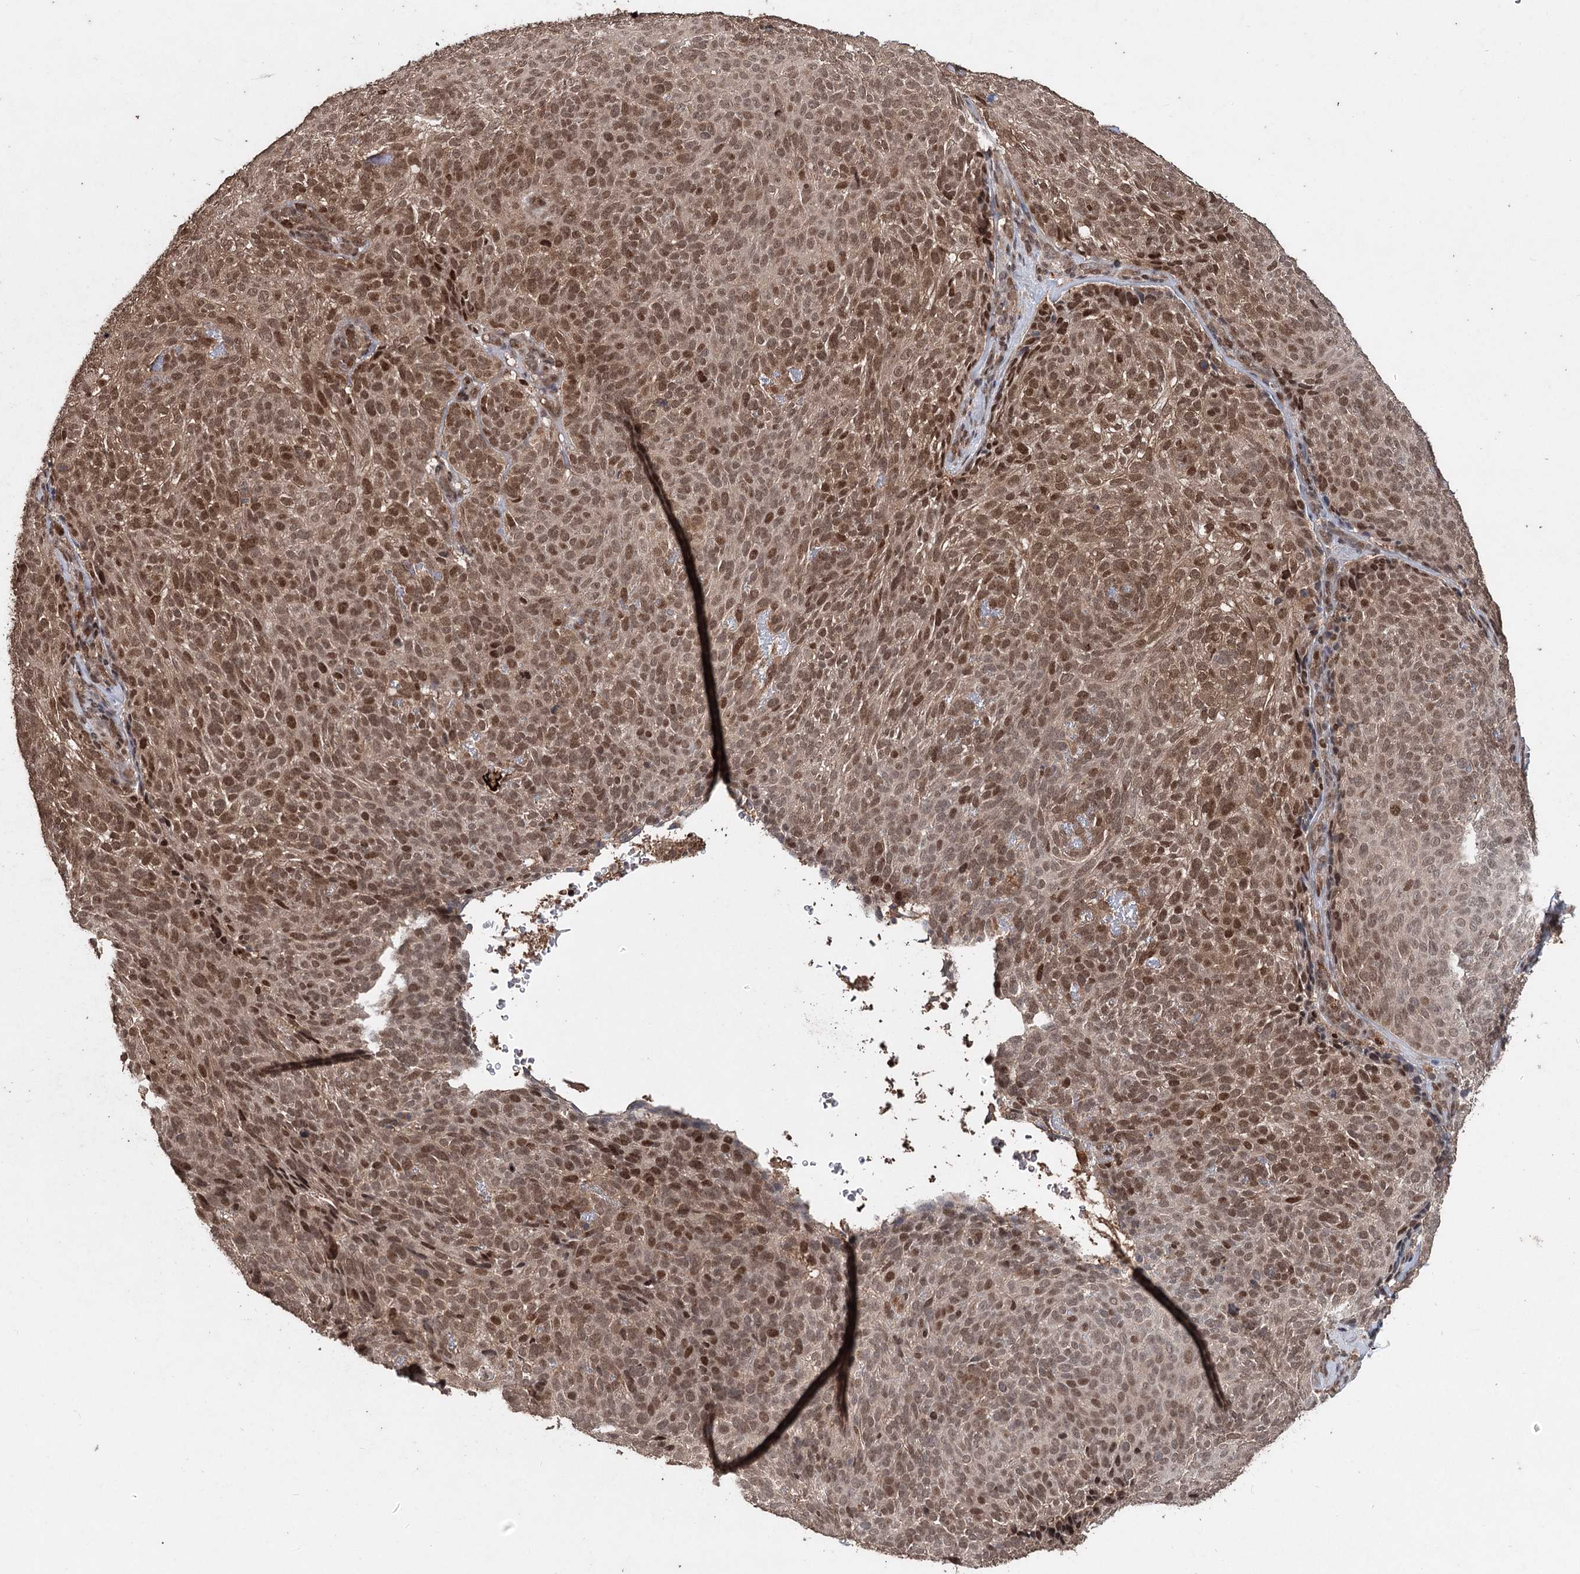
{"staining": {"intensity": "moderate", "quantity": ">75%", "location": "nuclear"}, "tissue": "skin cancer", "cell_type": "Tumor cells", "image_type": "cancer", "snomed": [{"axis": "morphology", "description": "Basal cell carcinoma"}, {"axis": "topography", "description": "Skin"}], "caption": "Human basal cell carcinoma (skin) stained with a brown dye reveals moderate nuclear positive positivity in about >75% of tumor cells.", "gene": "FBXO7", "patient": {"sex": "male", "age": 85}}